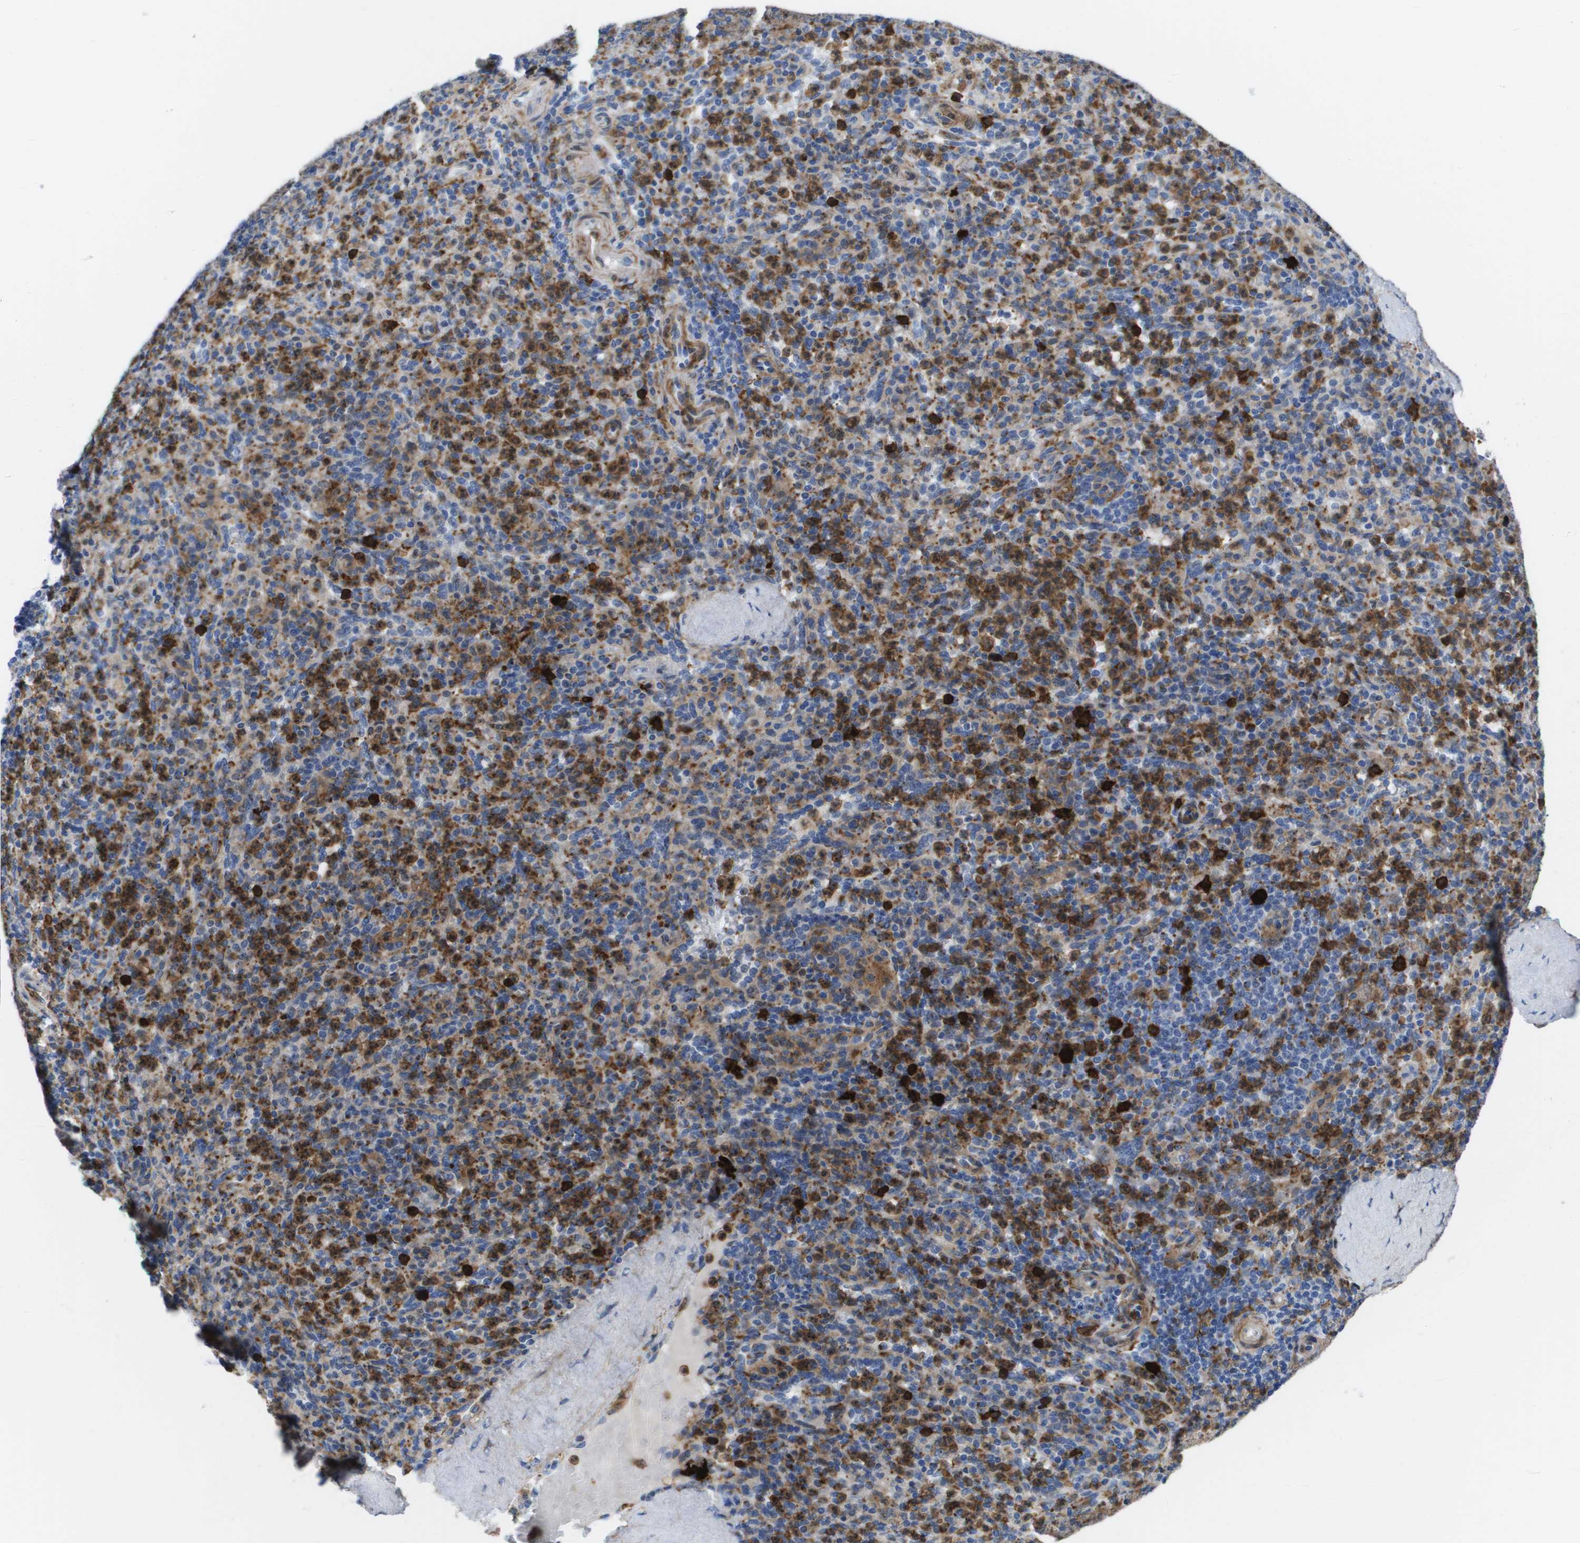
{"staining": {"intensity": "strong", "quantity": "25%-75%", "location": "cytoplasmic/membranous"}, "tissue": "spleen", "cell_type": "Cells in red pulp", "image_type": "normal", "snomed": [{"axis": "morphology", "description": "Normal tissue, NOS"}, {"axis": "topography", "description": "Spleen"}], "caption": "Immunohistochemistry (DAB) staining of benign human spleen demonstrates strong cytoplasmic/membranous protein positivity in about 25%-75% of cells in red pulp.", "gene": "SLC37A2", "patient": {"sex": "male", "age": 36}}